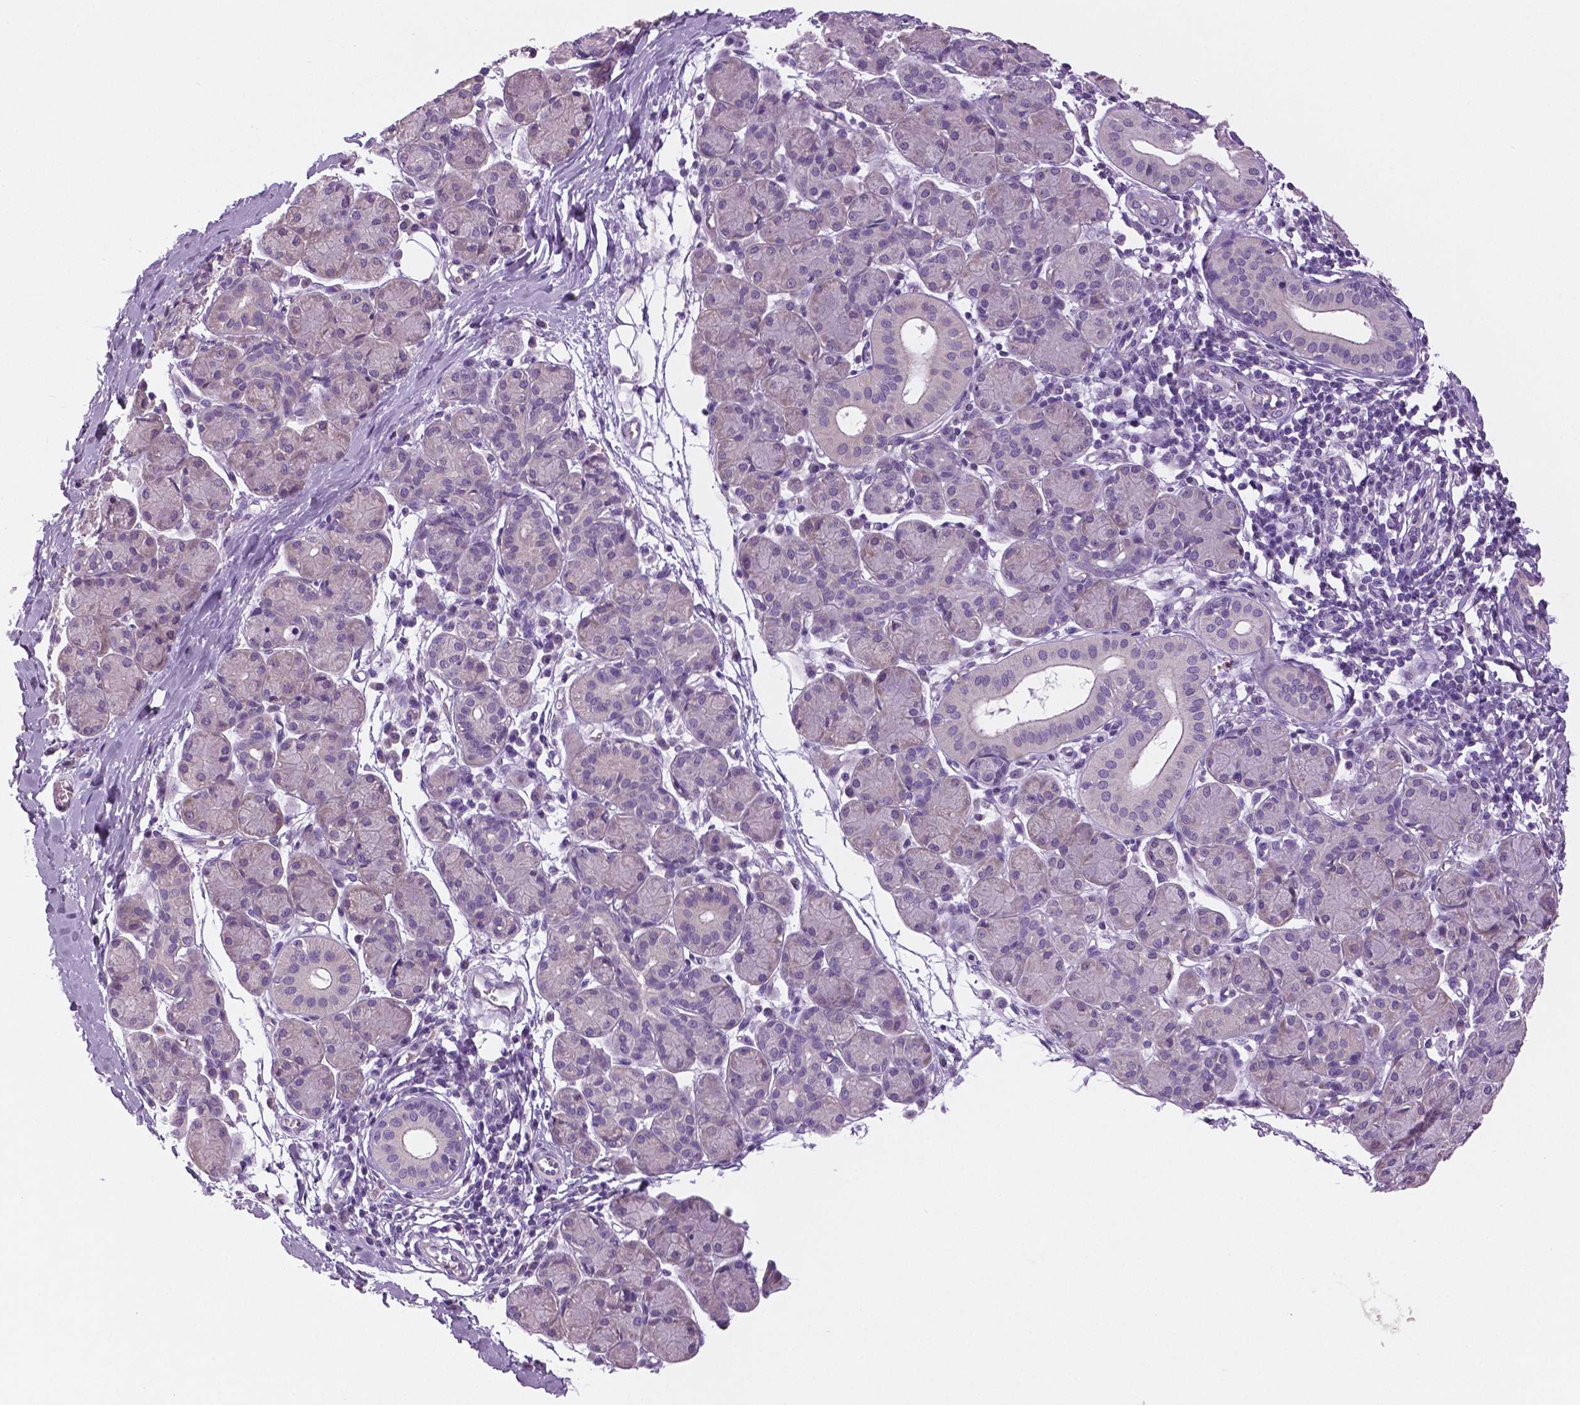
{"staining": {"intensity": "weak", "quantity": "<25%", "location": "cytoplasmic/membranous"}, "tissue": "salivary gland", "cell_type": "Glandular cells", "image_type": "normal", "snomed": [{"axis": "morphology", "description": "Normal tissue, NOS"}, {"axis": "morphology", "description": "Inflammation, NOS"}, {"axis": "topography", "description": "Lymph node"}, {"axis": "topography", "description": "Salivary gland"}], "caption": "Immunohistochemistry of unremarkable salivary gland demonstrates no expression in glandular cells.", "gene": "DNAH12", "patient": {"sex": "male", "age": 3}}